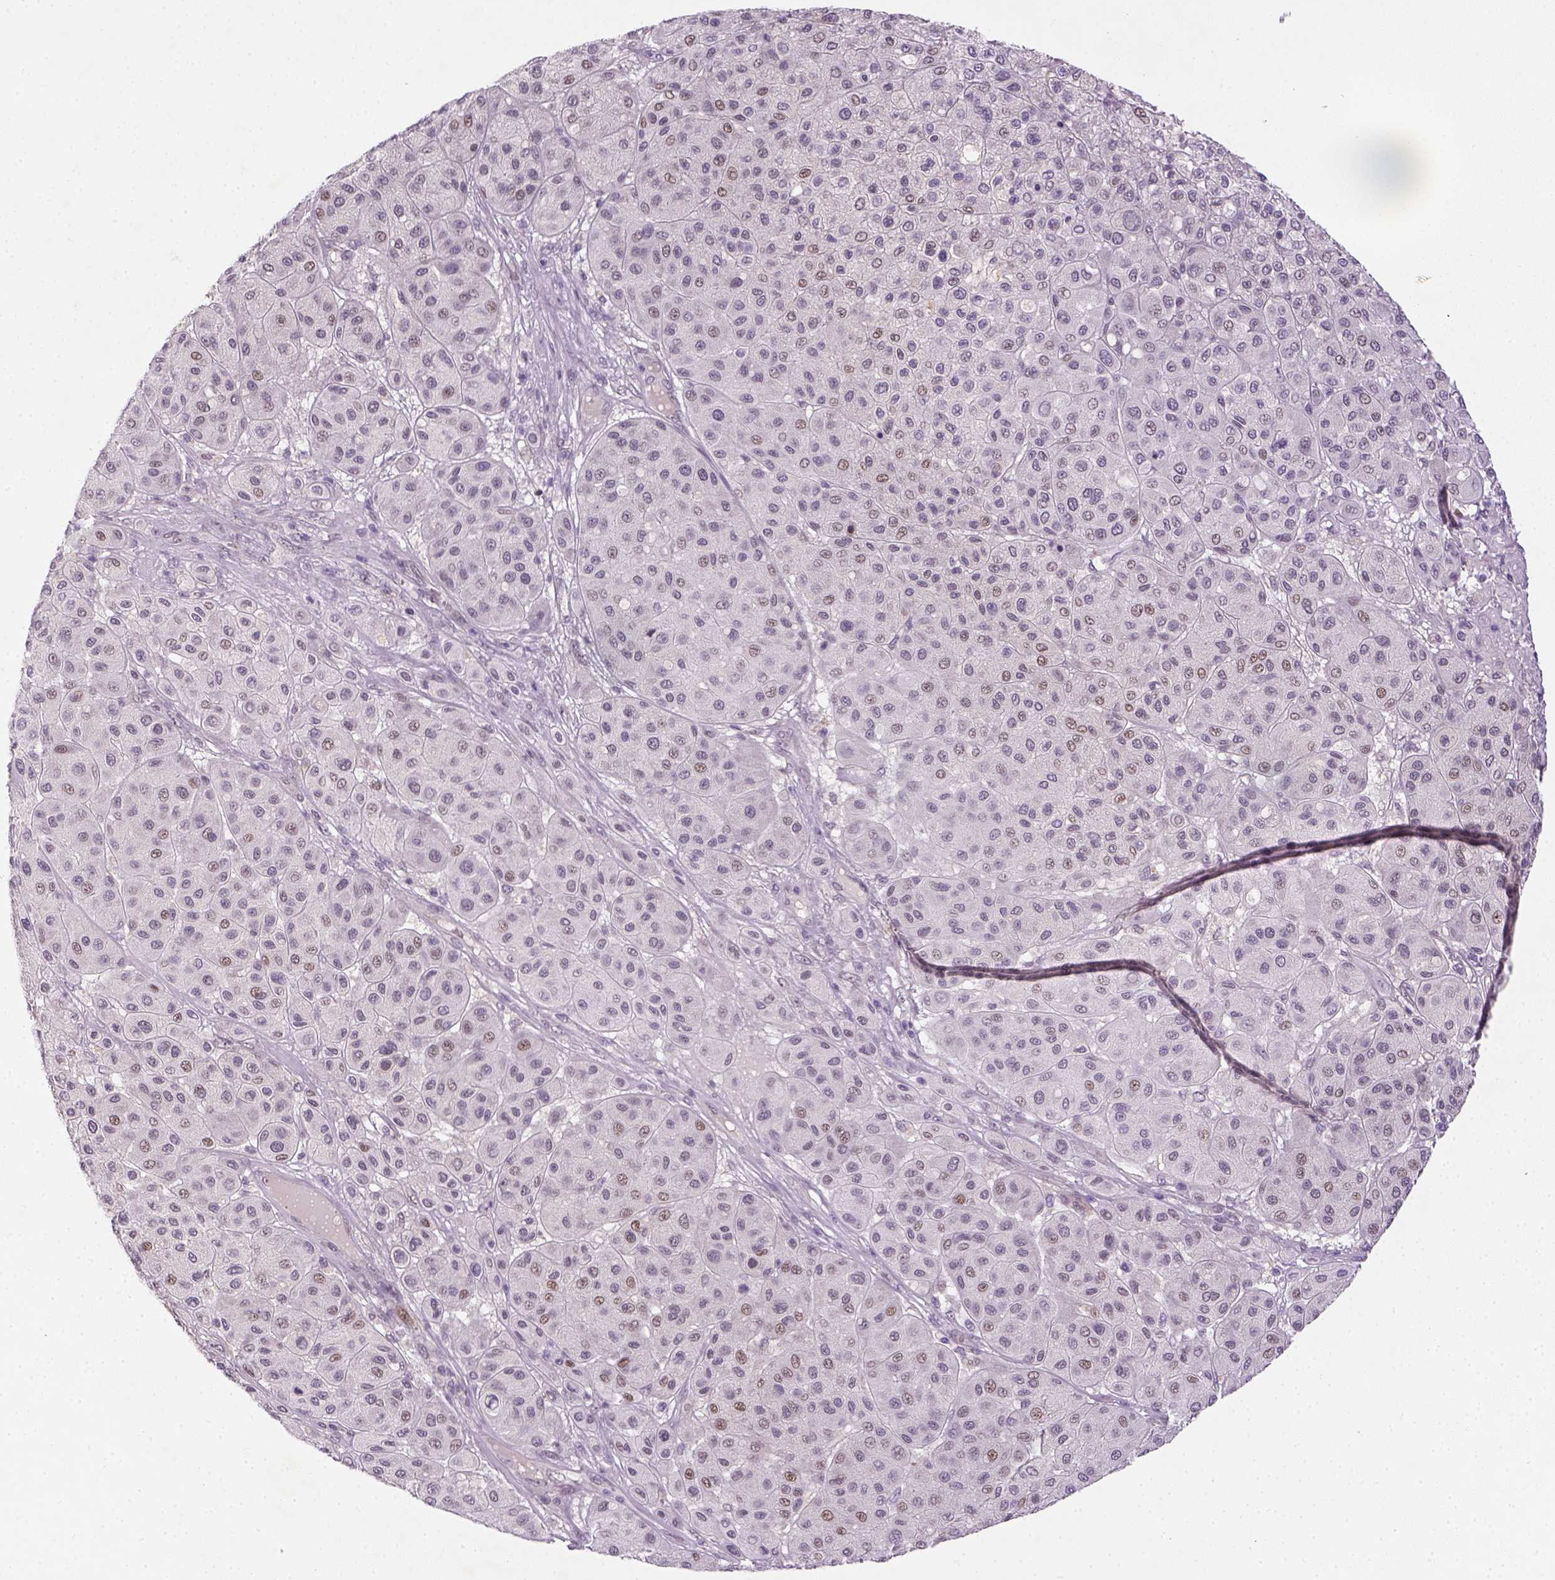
{"staining": {"intensity": "weak", "quantity": "<25%", "location": "nuclear"}, "tissue": "melanoma", "cell_type": "Tumor cells", "image_type": "cancer", "snomed": [{"axis": "morphology", "description": "Malignant melanoma, Metastatic site"}, {"axis": "topography", "description": "Smooth muscle"}], "caption": "Image shows no significant protein expression in tumor cells of melanoma.", "gene": "MAGEB3", "patient": {"sex": "male", "age": 41}}